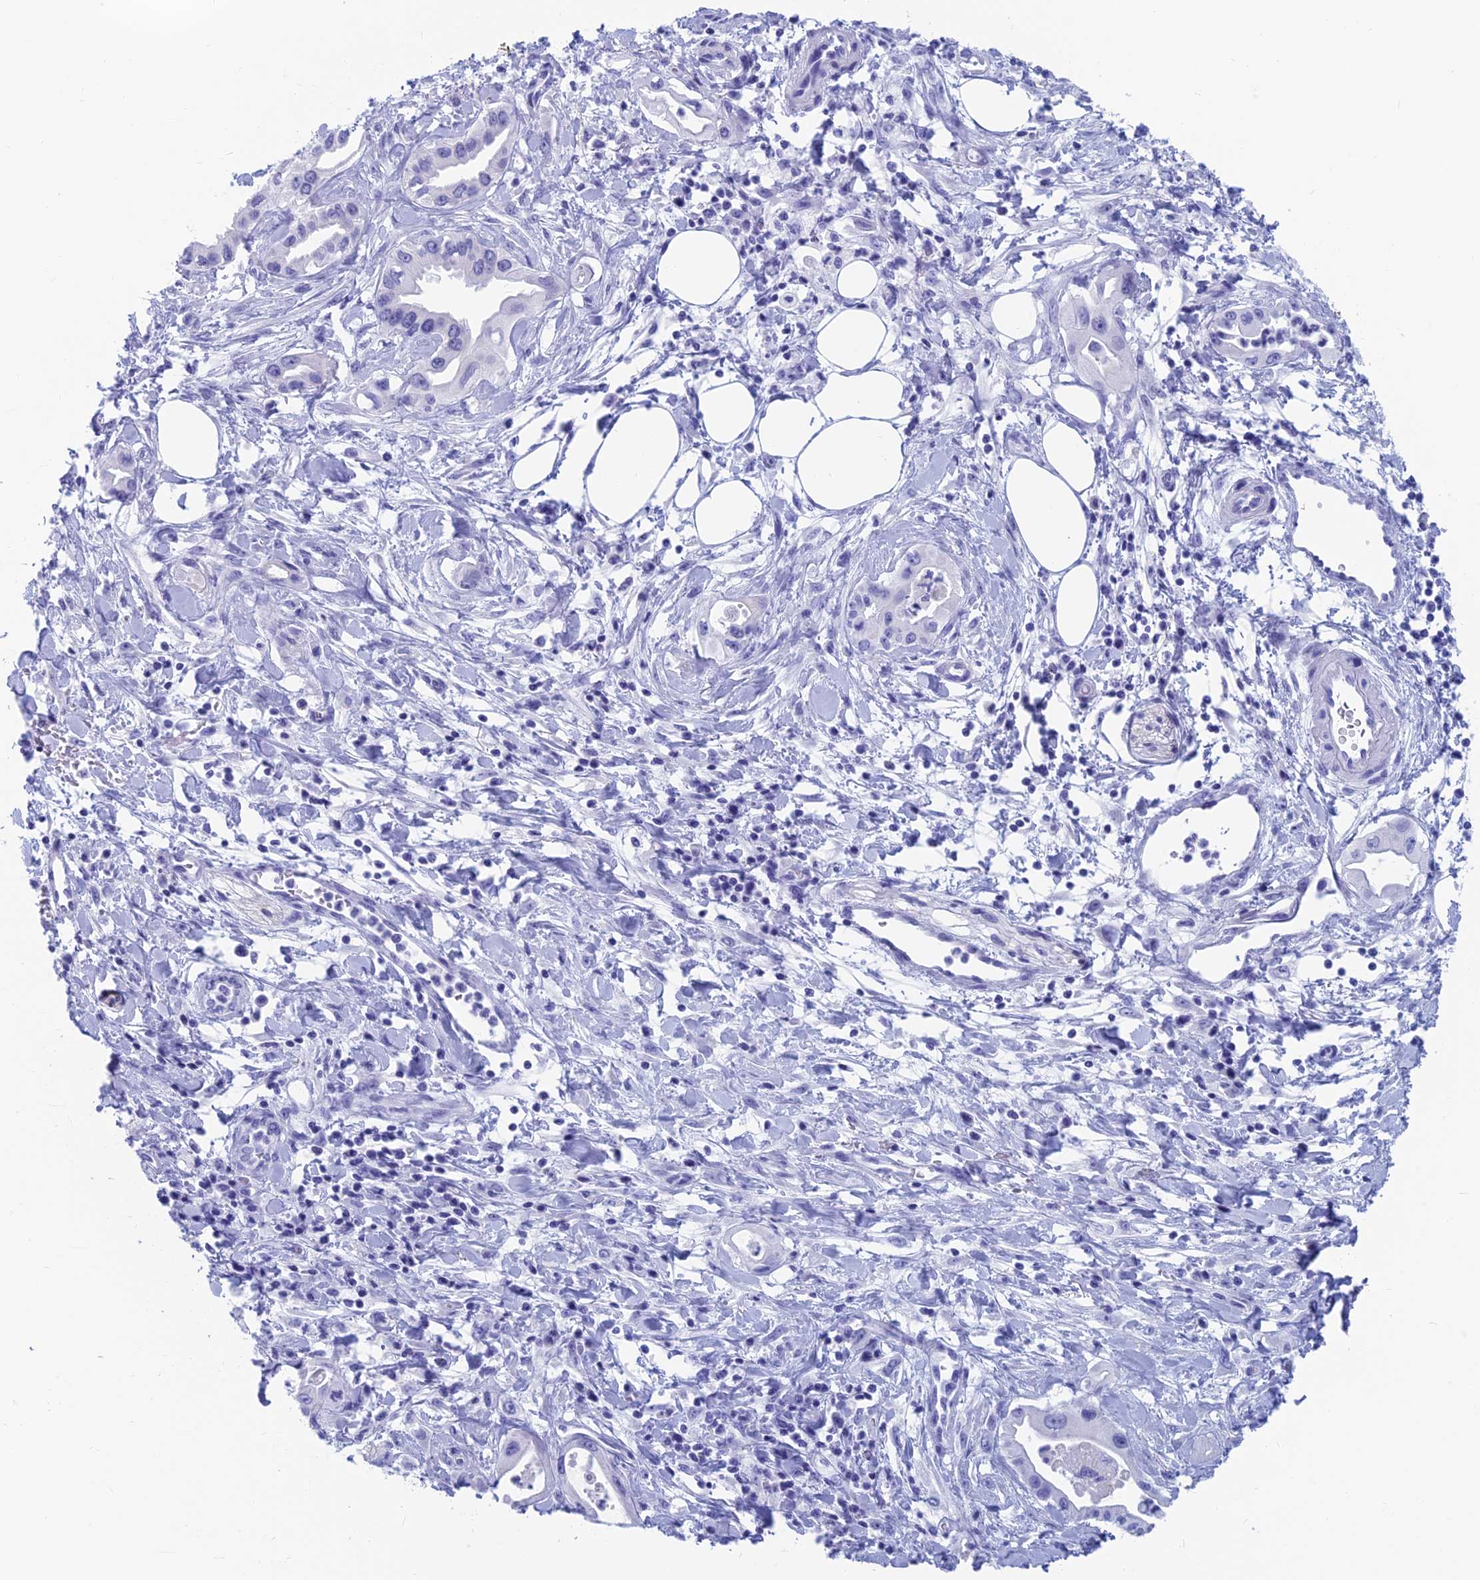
{"staining": {"intensity": "negative", "quantity": "none", "location": "none"}, "tissue": "pancreatic cancer", "cell_type": "Tumor cells", "image_type": "cancer", "snomed": [{"axis": "morphology", "description": "Adenocarcinoma, NOS"}, {"axis": "topography", "description": "Pancreas"}], "caption": "The immunohistochemistry (IHC) image has no significant positivity in tumor cells of pancreatic cancer tissue.", "gene": "CAPS", "patient": {"sex": "female", "age": 77}}